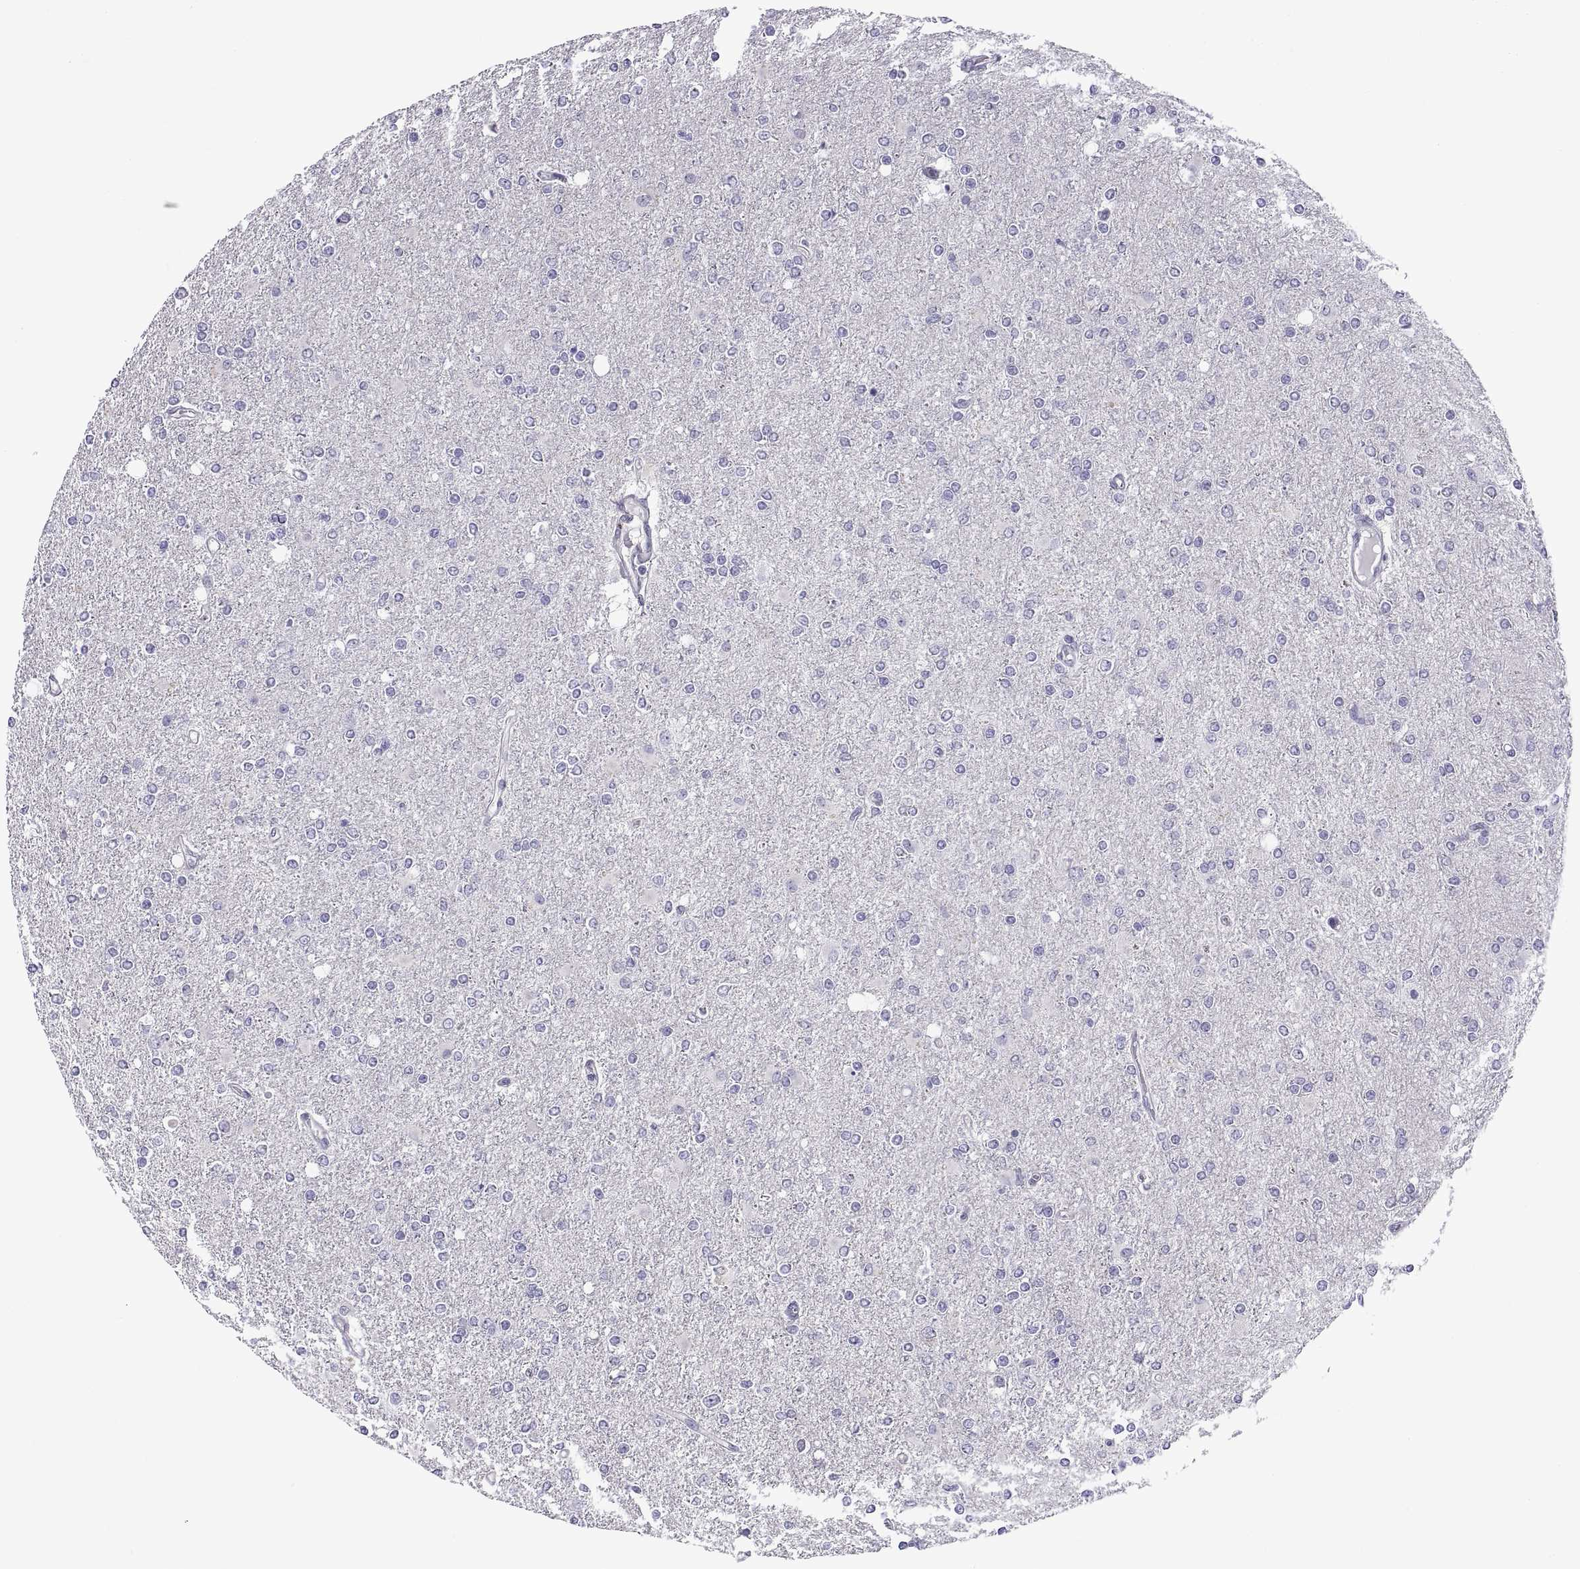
{"staining": {"intensity": "negative", "quantity": "none", "location": "none"}, "tissue": "glioma", "cell_type": "Tumor cells", "image_type": "cancer", "snomed": [{"axis": "morphology", "description": "Glioma, malignant, High grade"}, {"axis": "topography", "description": "Cerebral cortex"}], "caption": "An immunohistochemistry (IHC) micrograph of glioma is shown. There is no staining in tumor cells of glioma. Brightfield microscopy of immunohistochemistry stained with DAB (3,3'-diaminobenzidine) (brown) and hematoxylin (blue), captured at high magnification.", "gene": "SPDYE1", "patient": {"sex": "male", "age": 70}}